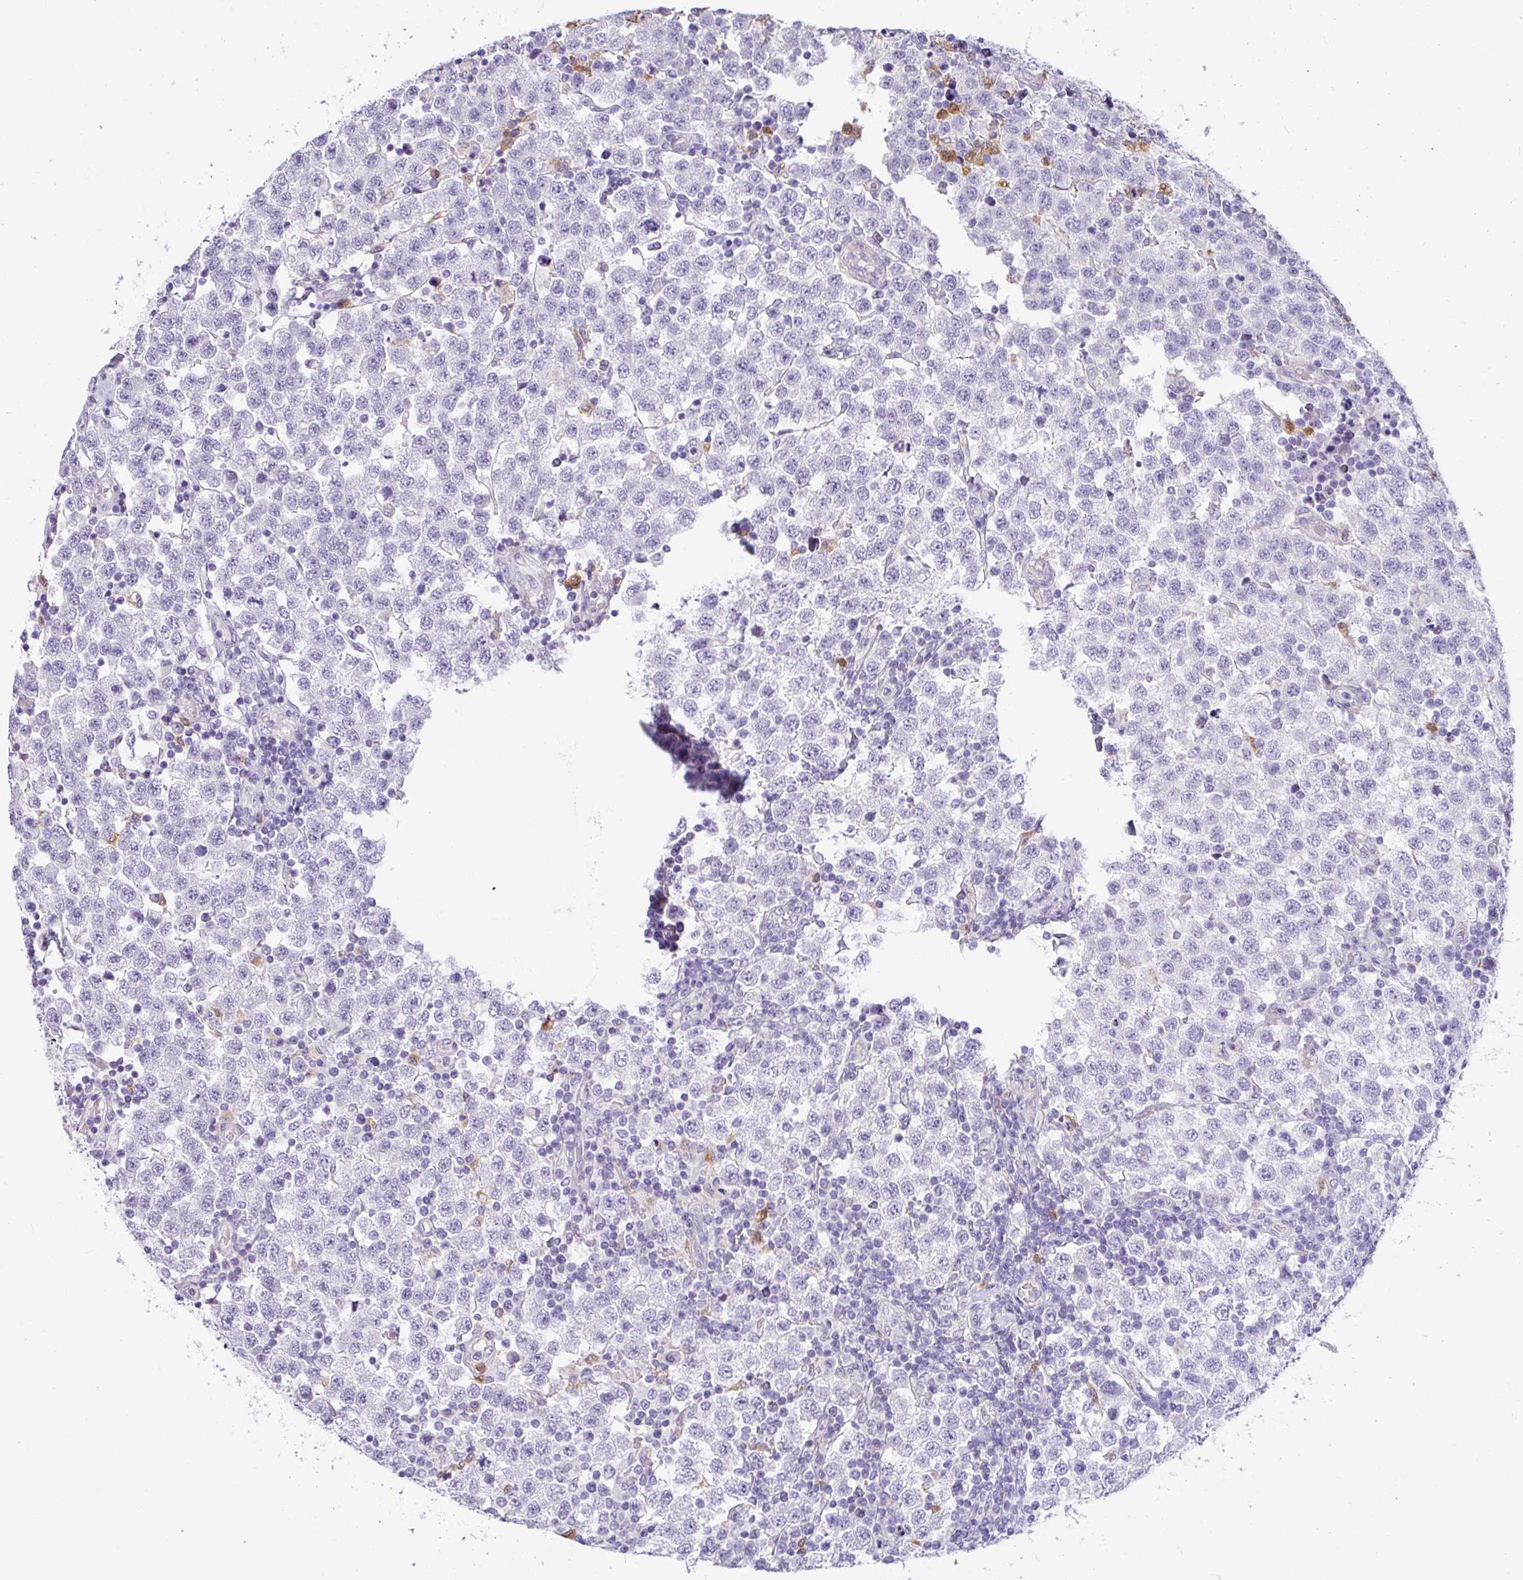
{"staining": {"intensity": "negative", "quantity": "none", "location": "none"}, "tissue": "testis cancer", "cell_type": "Tumor cells", "image_type": "cancer", "snomed": [{"axis": "morphology", "description": "Seminoma, NOS"}, {"axis": "topography", "description": "Testis"}], "caption": "The immunohistochemistry micrograph has no significant expression in tumor cells of seminoma (testis) tissue.", "gene": "SH2D3C", "patient": {"sex": "male", "age": 34}}